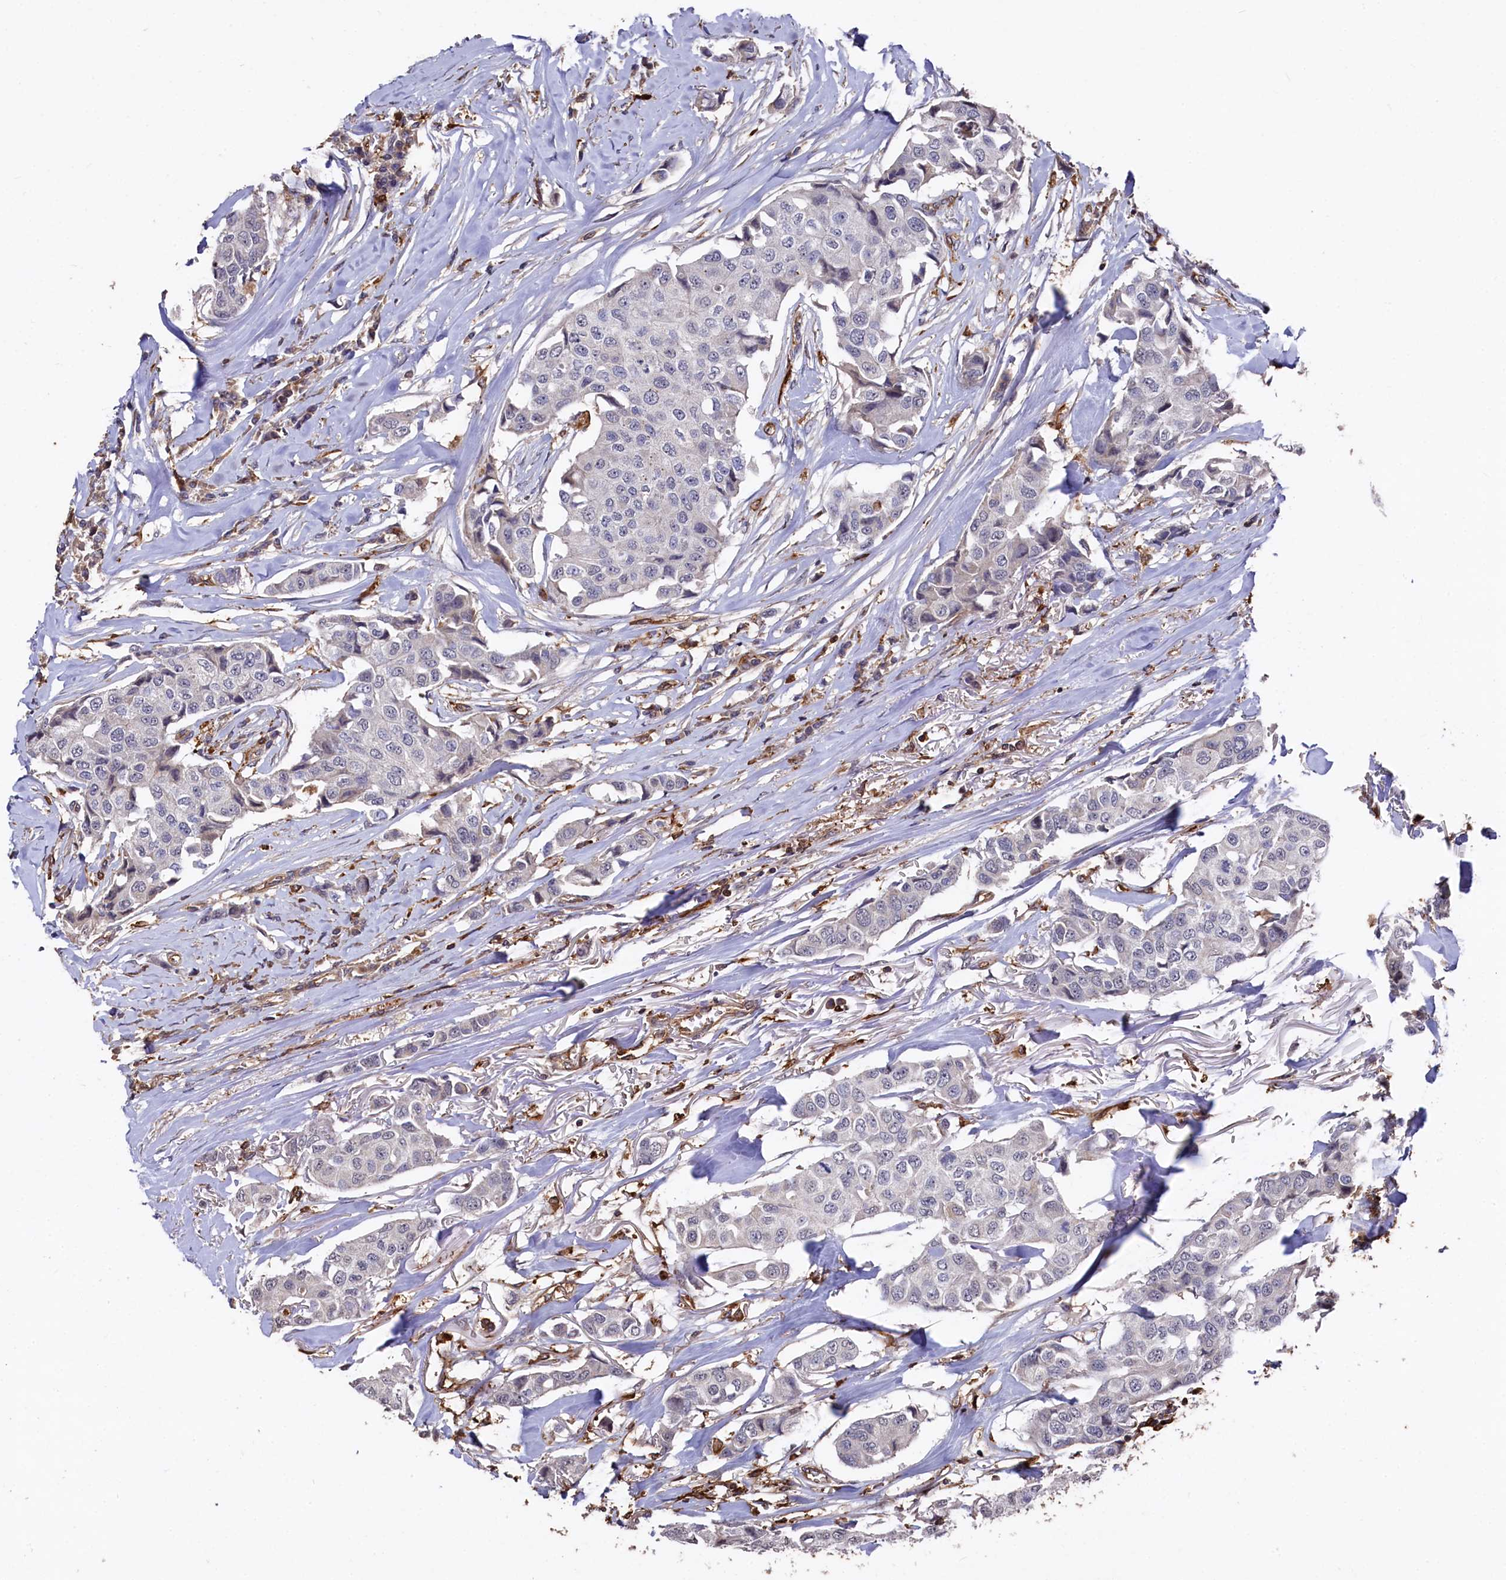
{"staining": {"intensity": "negative", "quantity": "none", "location": "none"}, "tissue": "breast cancer", "cell_type": "Tumor cells", "image_type": "cancer", "snomed": [{"axis": "morphology", "description": "Duct carcinoma"}, {"axis": "topography", "description": "Breast"}], "caption": "Immunohistochemistry (IHC) histopathology image of human breast cancer (intraductal carcinoma) stained for a protein (brown), which demonstrates no positivity in tumor cells. The staining was performed using DAB (3,3'-diaminobenzidine) to visualize the protein expression in brown, while the nuclei were stained in blue with hematoxylin (Magnification: 20x).", "gene": "PLEKHO2", "patient": {"sex": "female", "age": 80}}